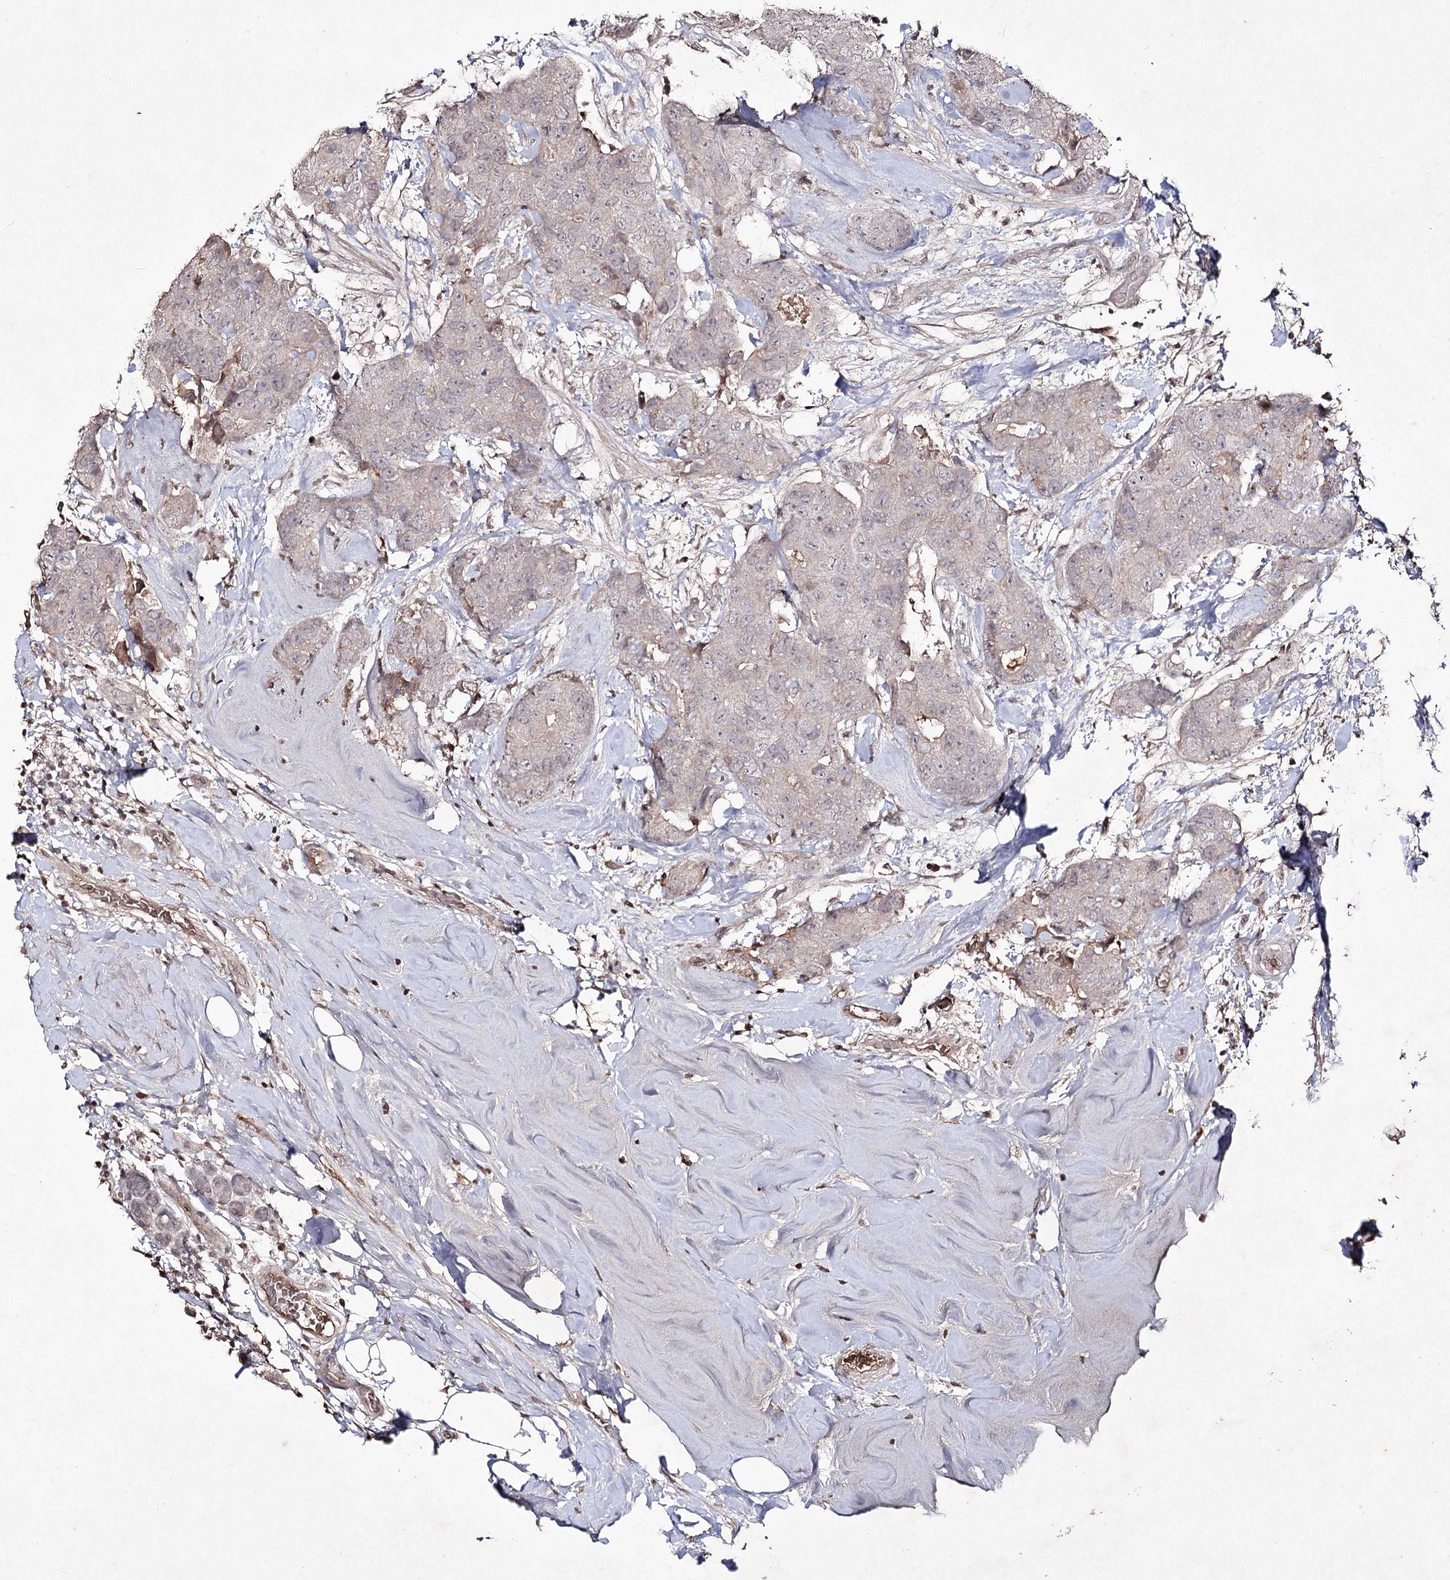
{"staining": {"intensity": "negative", "quantity": "none", "location": "none"}, "tissue": "breast cancer", "cell_type": "Tumor cells", "image_type": "cancer", "snomed": [{"axis": "morphology", "description": "Duct carcinoma"}, {"axis": "topography", "description": "Breast"}], "caption": "Tumor cells show no significant staining in invasive ductal carcinoma (breast).", "gene": "SYNGR3", "patient": {"sex": "female", "age": 62}}